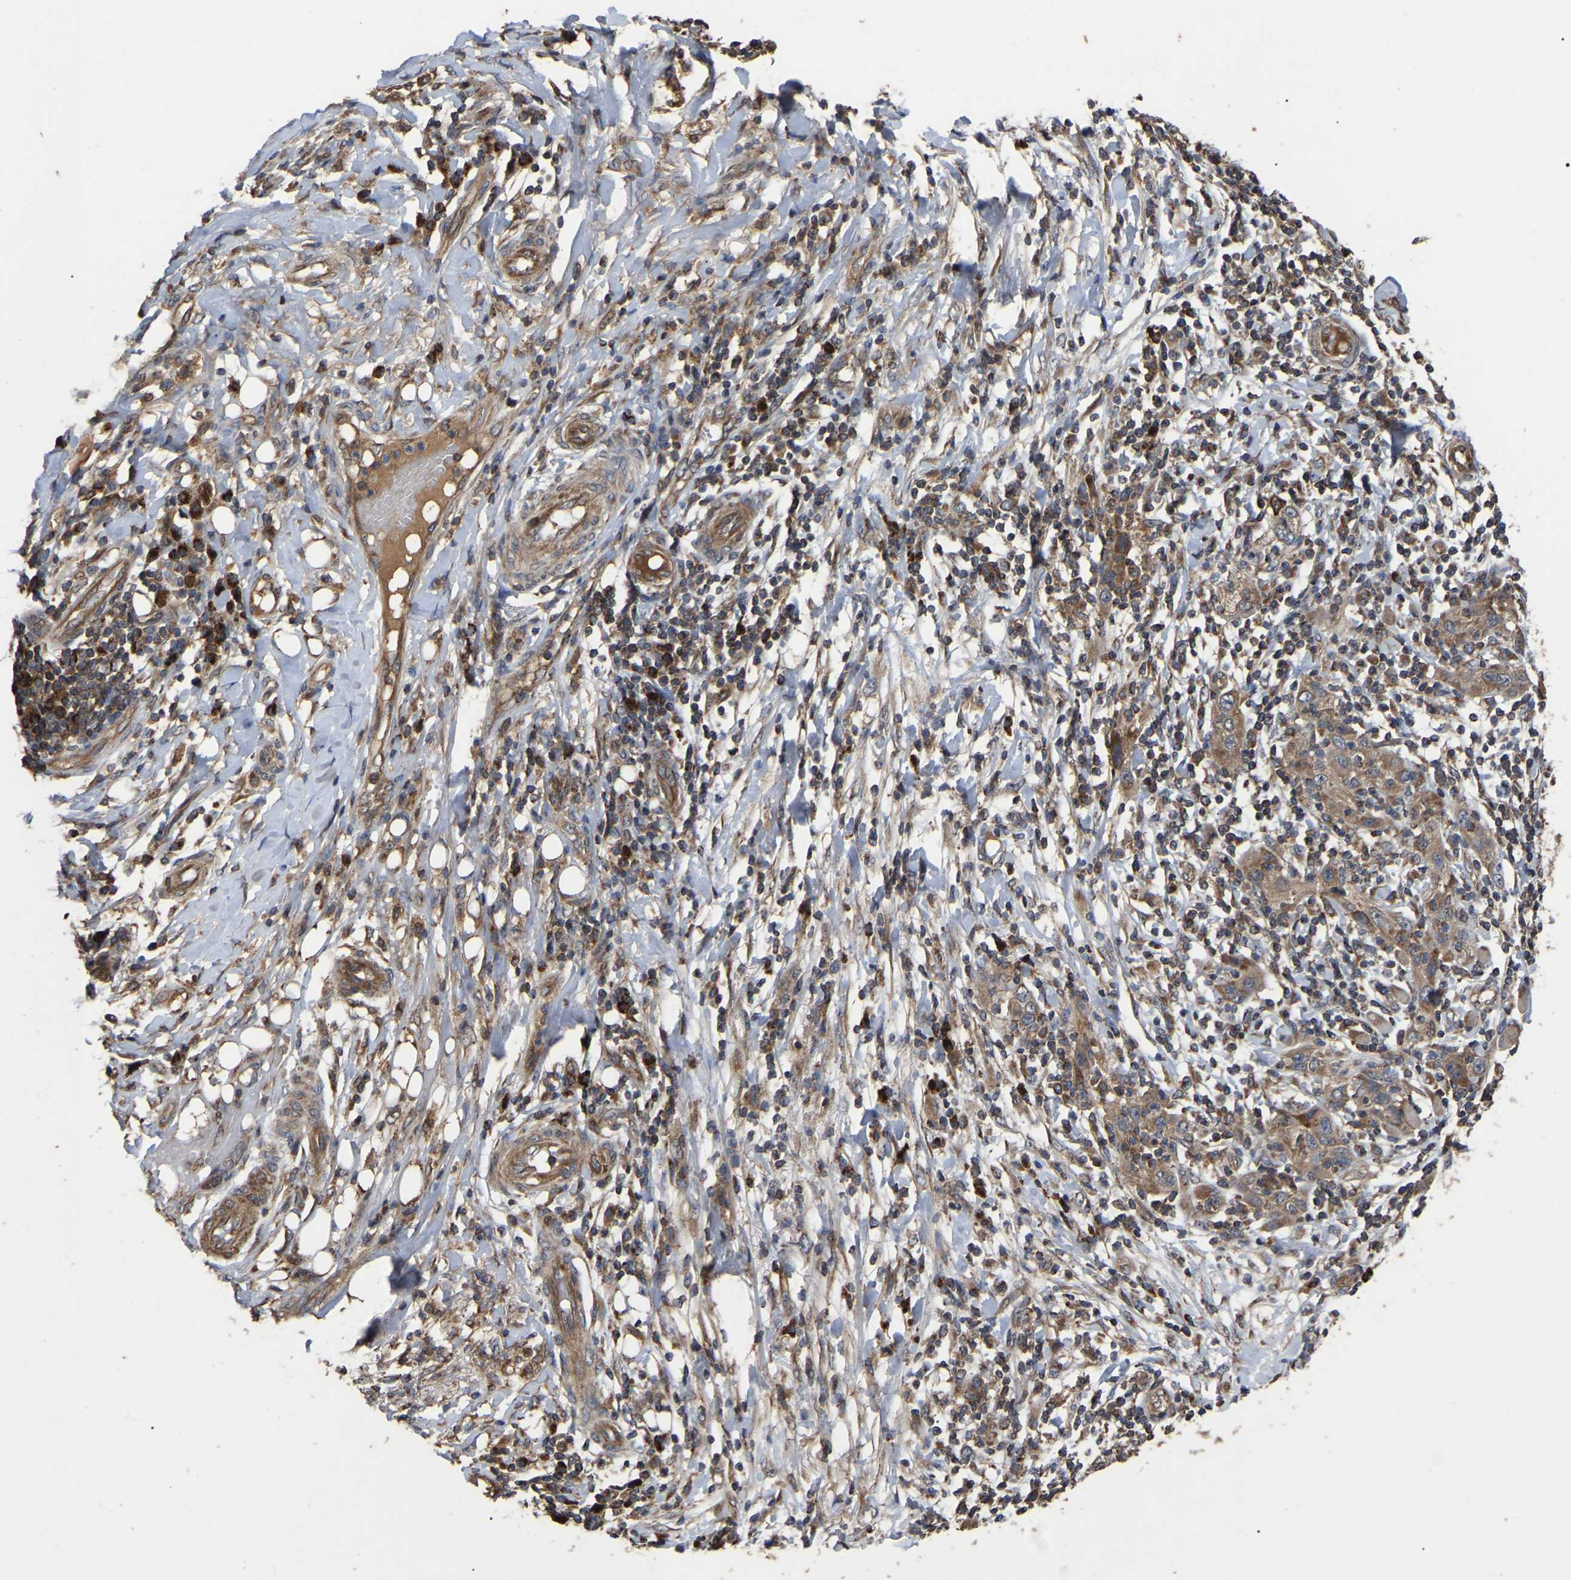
{"staining": {"intensity": "moderate", "quantity": ">75%", "location": "cytoplasmic/membranous"}, "tissue": "skin cancer", "cell_type": "Tumor cells", "image_type": "cancer", "snomed": [{"axis": "morphology", "description": "Squamous cell carcinoma, NOS"}, {"axis": "topography", "description": "Skin"}], "caption": "Immunohistochemical staining of skin cancer (squamous cell carcinoma) demonstrates moderate cytoplasmic/membranous protein staining in approximately >75% of tumor cells.", "gene": "GCC1", "patient": {"sex": "female", "age": 88}}